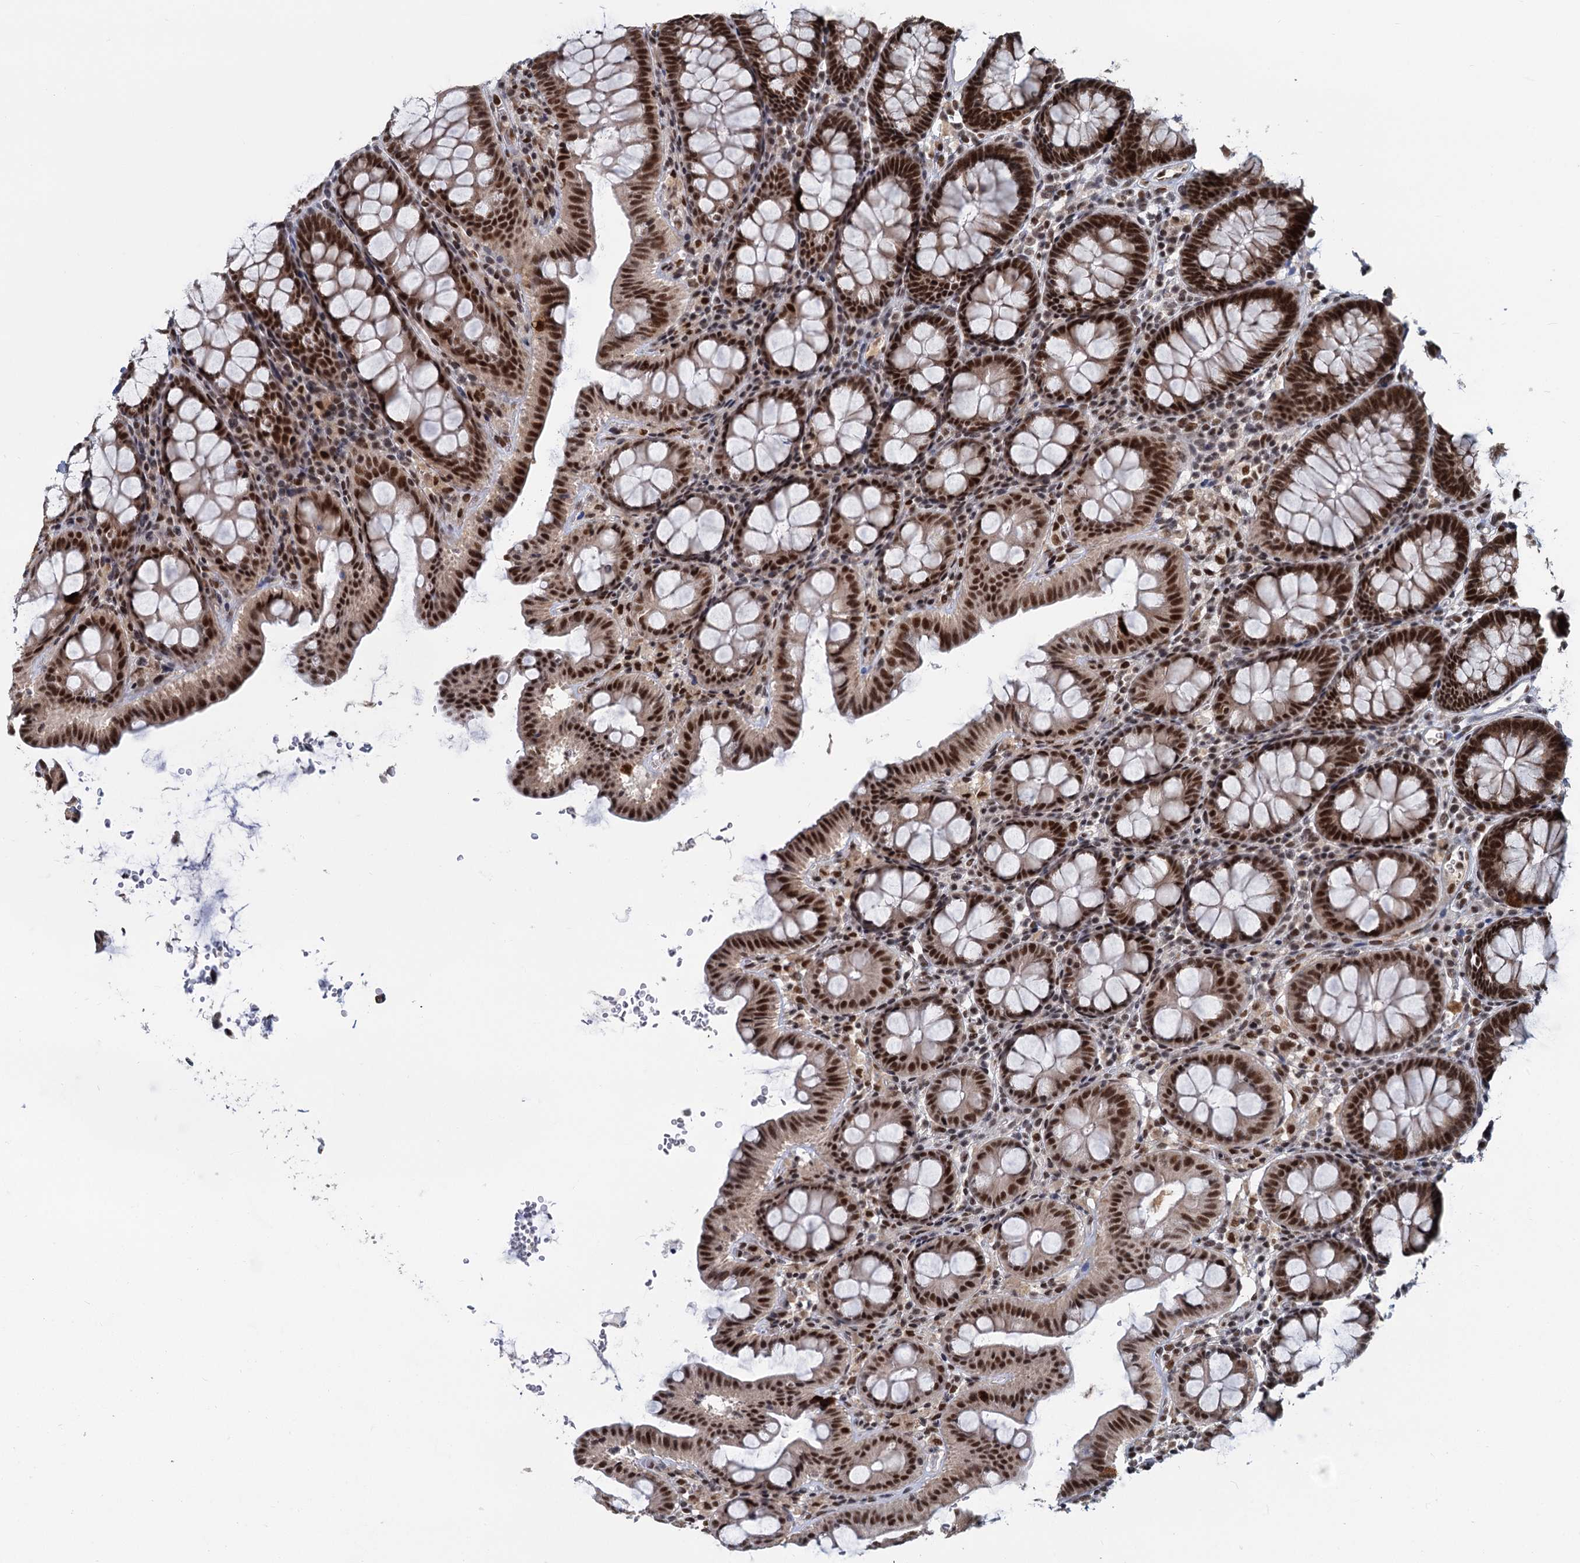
{"staining": {"intensity": "moderate", "quantity": ">75%", "location": "nuclear"}, "tissue": "colon", "cell_type": "Endothelial cells", "image_type": "normal", "snomed": [{"axis": "morphology", "description": "Normal tissue, NOS"}, {"axis": "topography", "description": "Colon"}], "caption": "An image of colon stained for a protein exhibits moderate nuclear brown staining in endothelial cells. The staining was performed using DAB, with brown indicating positive protein expression. Nuclei are stained blue with hematoxylin.", "gene": "WBP4", "patient": {"sex": "male", "age": 75}}